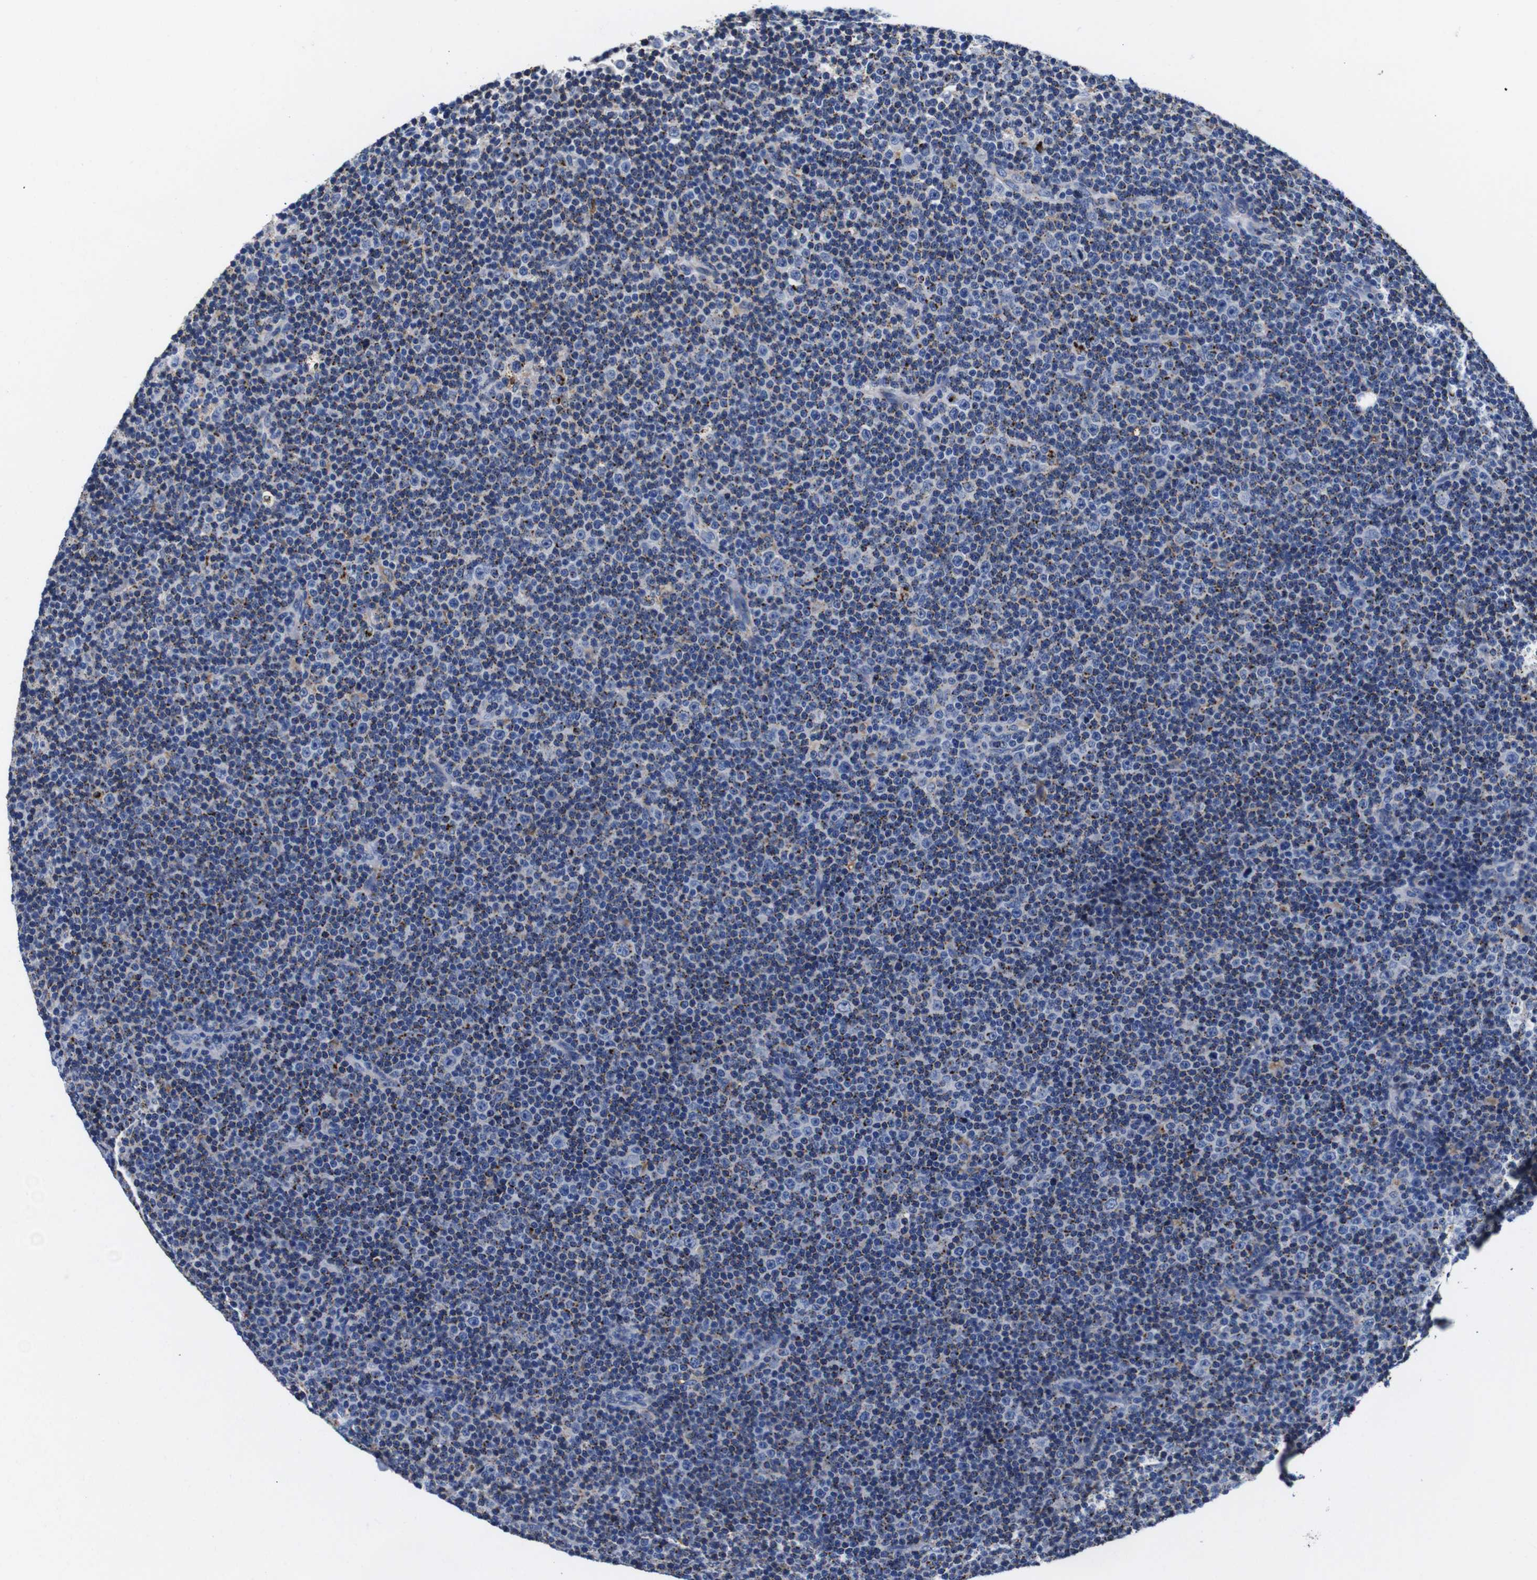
{"staining": {"intensity": "moderate", "quantity": "25%-75%", "location": "cytoplasmic/membranous"}, "tissue": "lymphoma", "cell_type": "Tumor cells", "image_type": "cancer", "snomed": [{"axis": "morphology", "description": "Malignant lymphoma, non-Hodgkin's type, Low grade"}, {"axis": "topography", "description": "Lymph node"}], "caption": "Immunohistochemistry (DAB (3,3'-diaminobenzidine)) staining of low-grade malignant lymphoma, non-Hodgkin's type shows moderate cytoplasmic/membranous protein positivity in approximately 25%-75% of tumor cells. (Stains: DAB (3,3'-diaminobenzidine) in brown, nuclei in blue, Microscopy: brightfield microscopy at high magnification).", "gene": "HLA-DMB", "patient": {"sex": "female", "age": 67}}